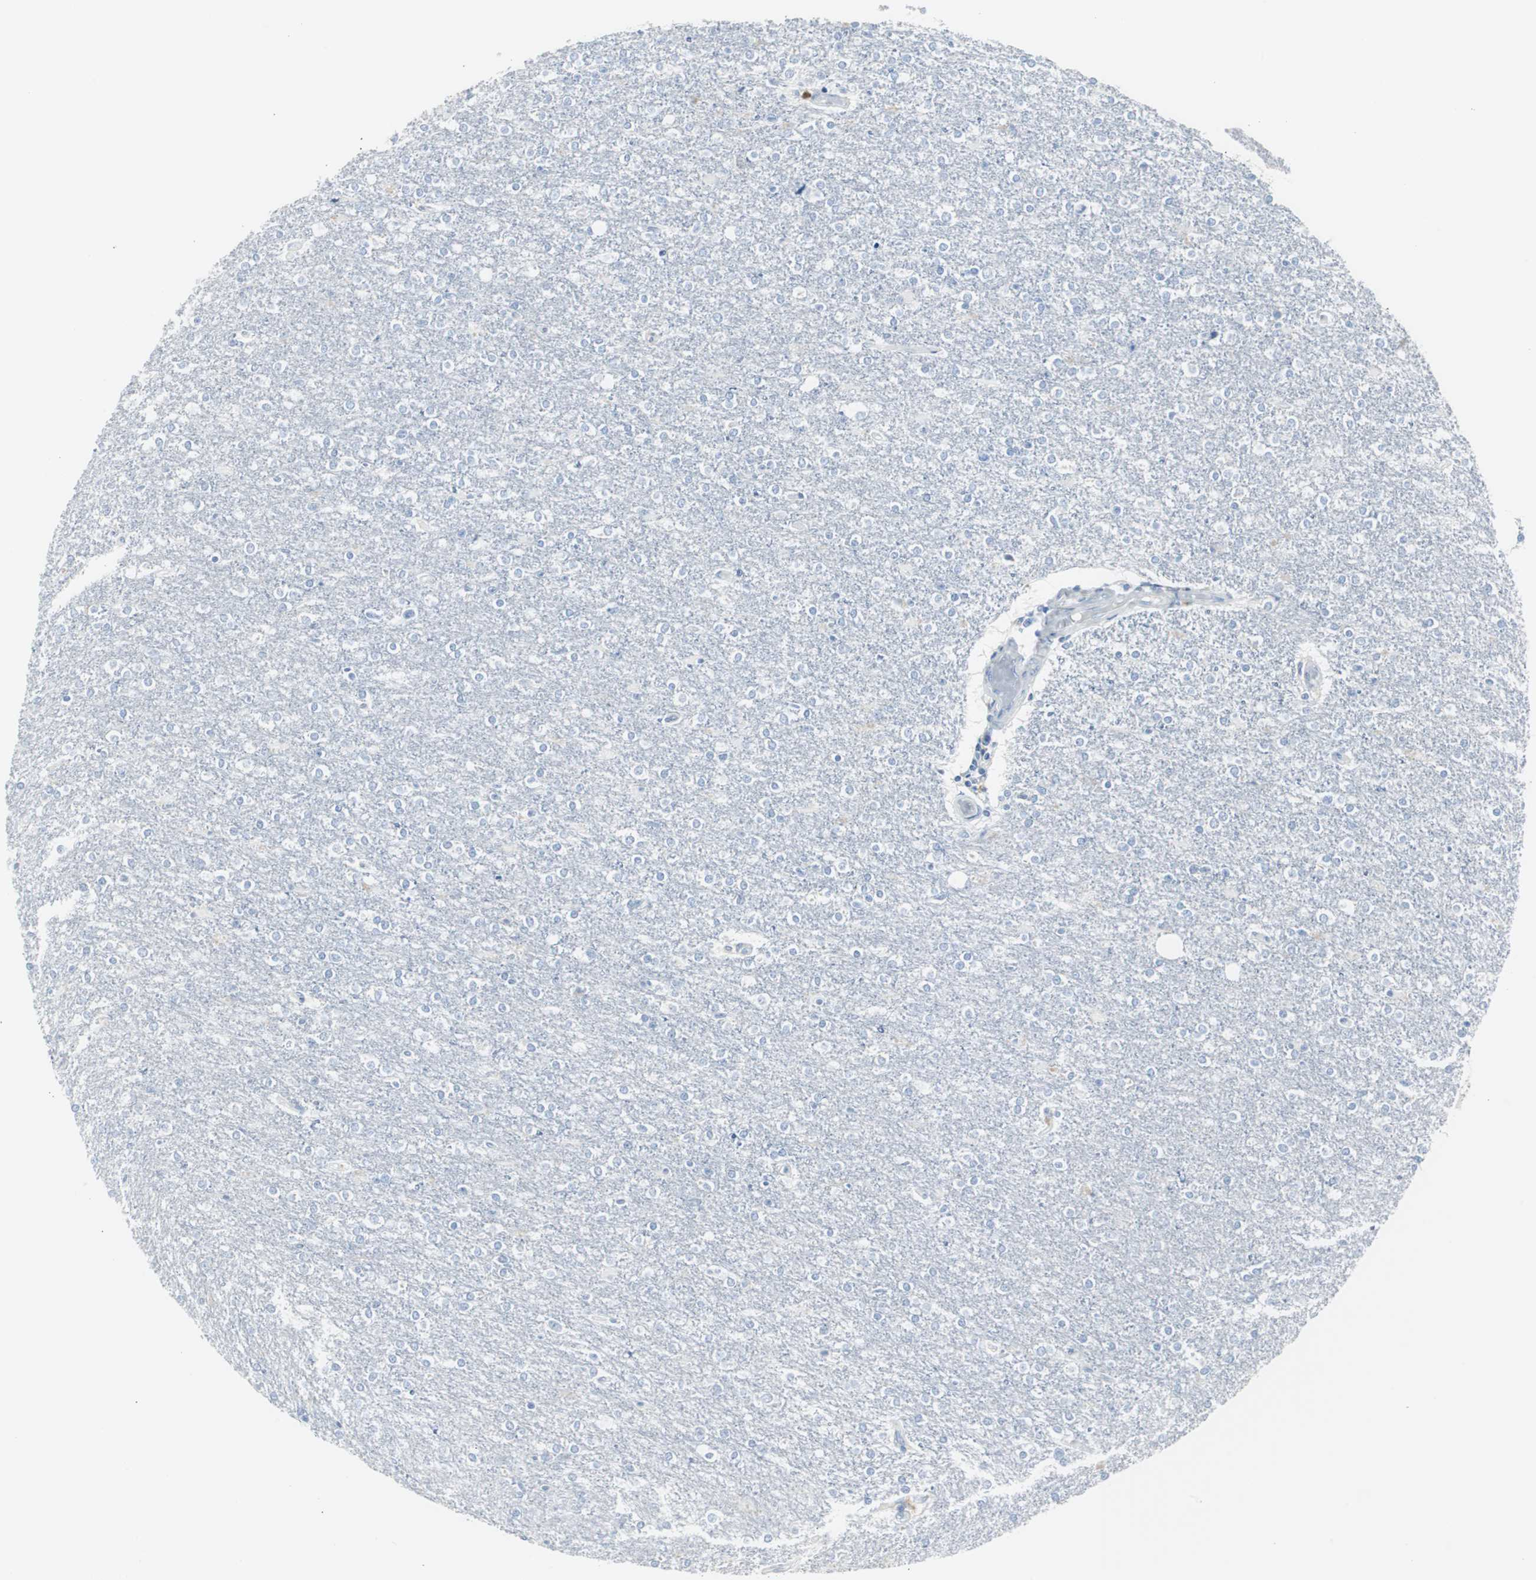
{"staining": {"intensity": "negative", "quantity": "none", "location": "none"}, "tissue": "glioma", "cell_type": "Tumor cells", "image_type": "cancer", "snomed": [{"axis": "morphology", "description": "Glioma, malignant, High grade"}, {"axis": "topography", "description": "Cerebral cortex"}], "caption": "High-grade glioma (malignant) was stained to show a protein in brown. There is no significant positivity in tumor cells. (Stains: DAB immunohistochemistry with hematoxylin counter stain, Microscopy: brightfield microscopy at high magnification).", "gene": "S100A7", "patient": {"sex": "male", "age": 76}}